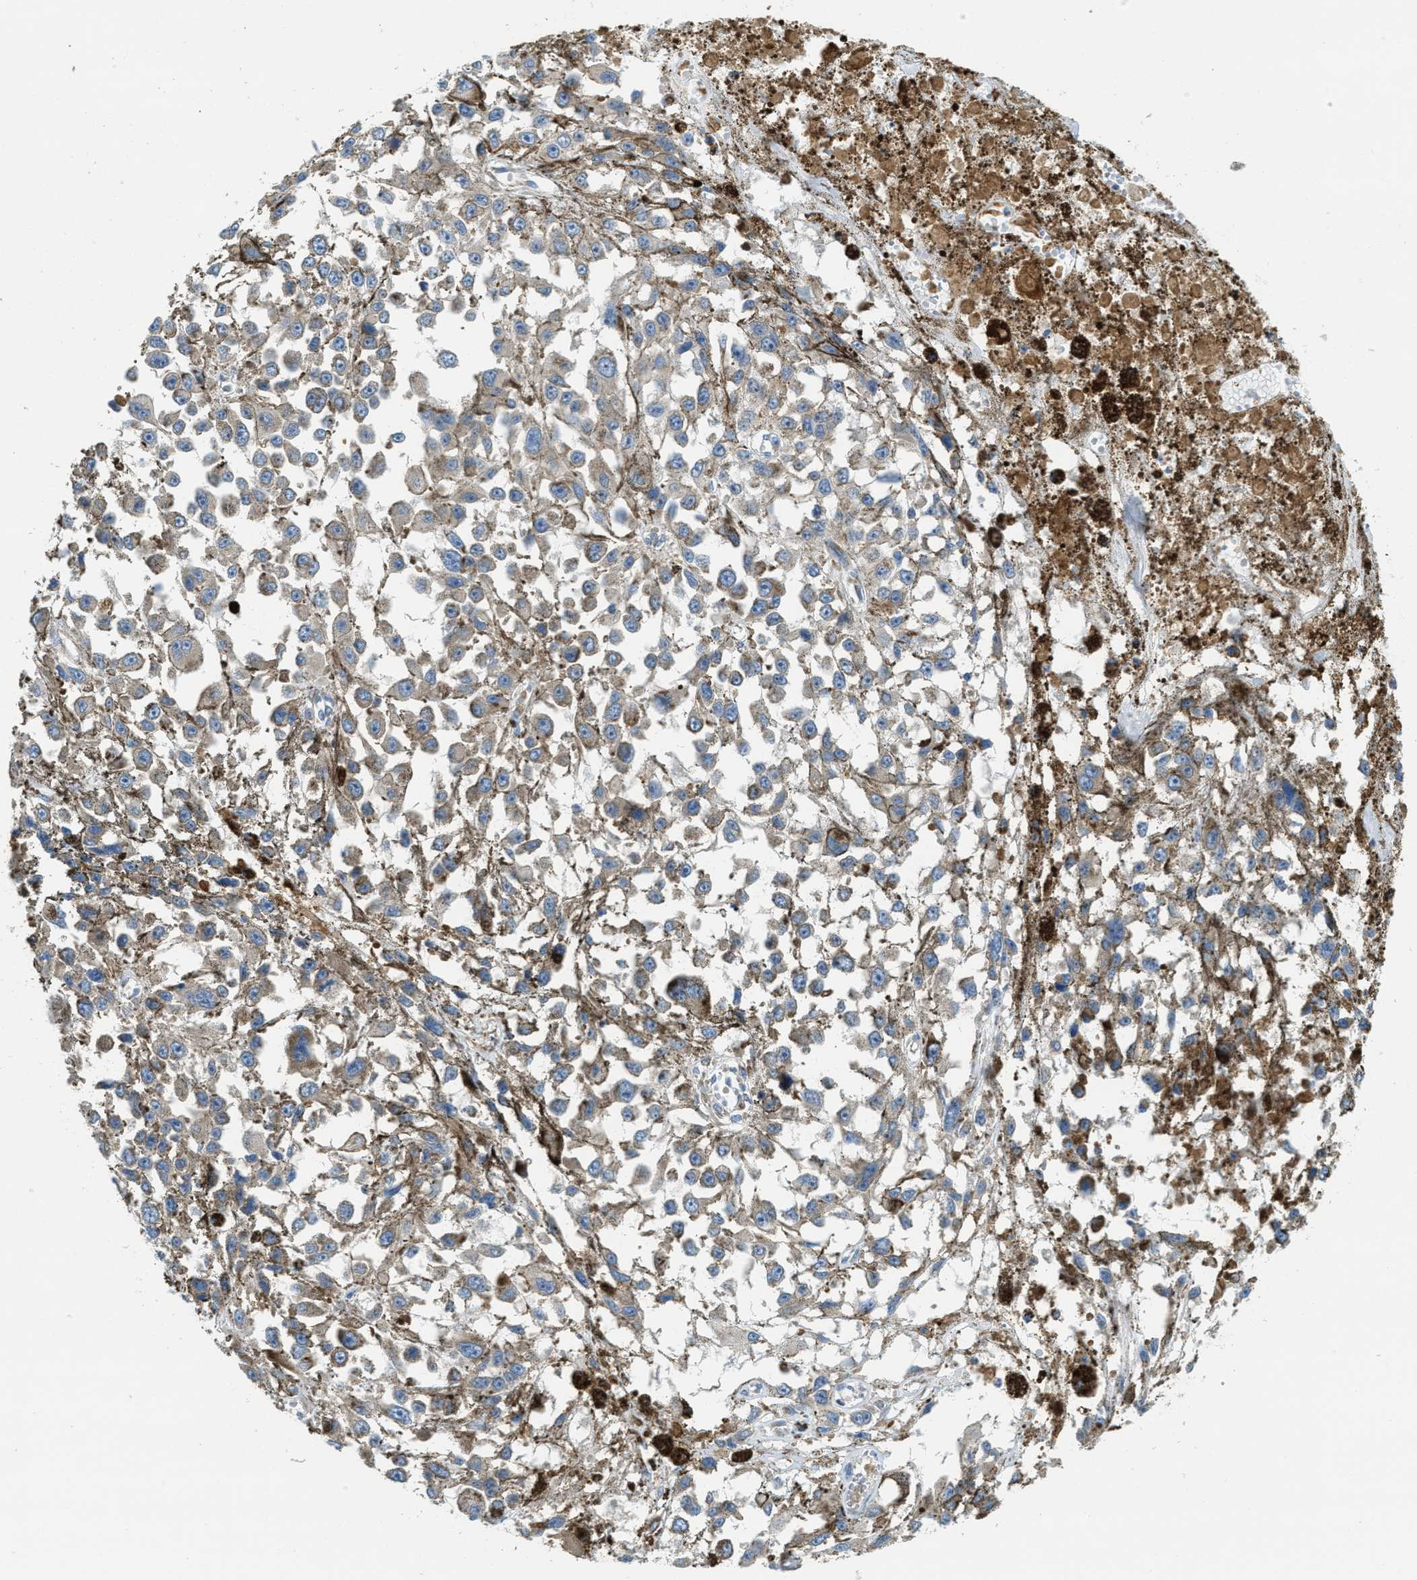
{"staining": {"intensity": "weak", "quantity": "25%-75%", "location": "cytoplasmic/membranous"}, "tissue": "melanoma", "cell_type": "Tumor cells", "image_type": "cancer", "snomed": [{"axis": "morphology", "description": "Malignant melanoma, Metastatic site"}, {"axis": "topography", "description": "Lymph node"}], "caption": "This is a histology image of IHC staining of melanoma, which shows weak expression in the cytoplasmic/membranous of tumor cells.", "gene": "SSR1", "patient": {"sex": "male", "age": 59}}